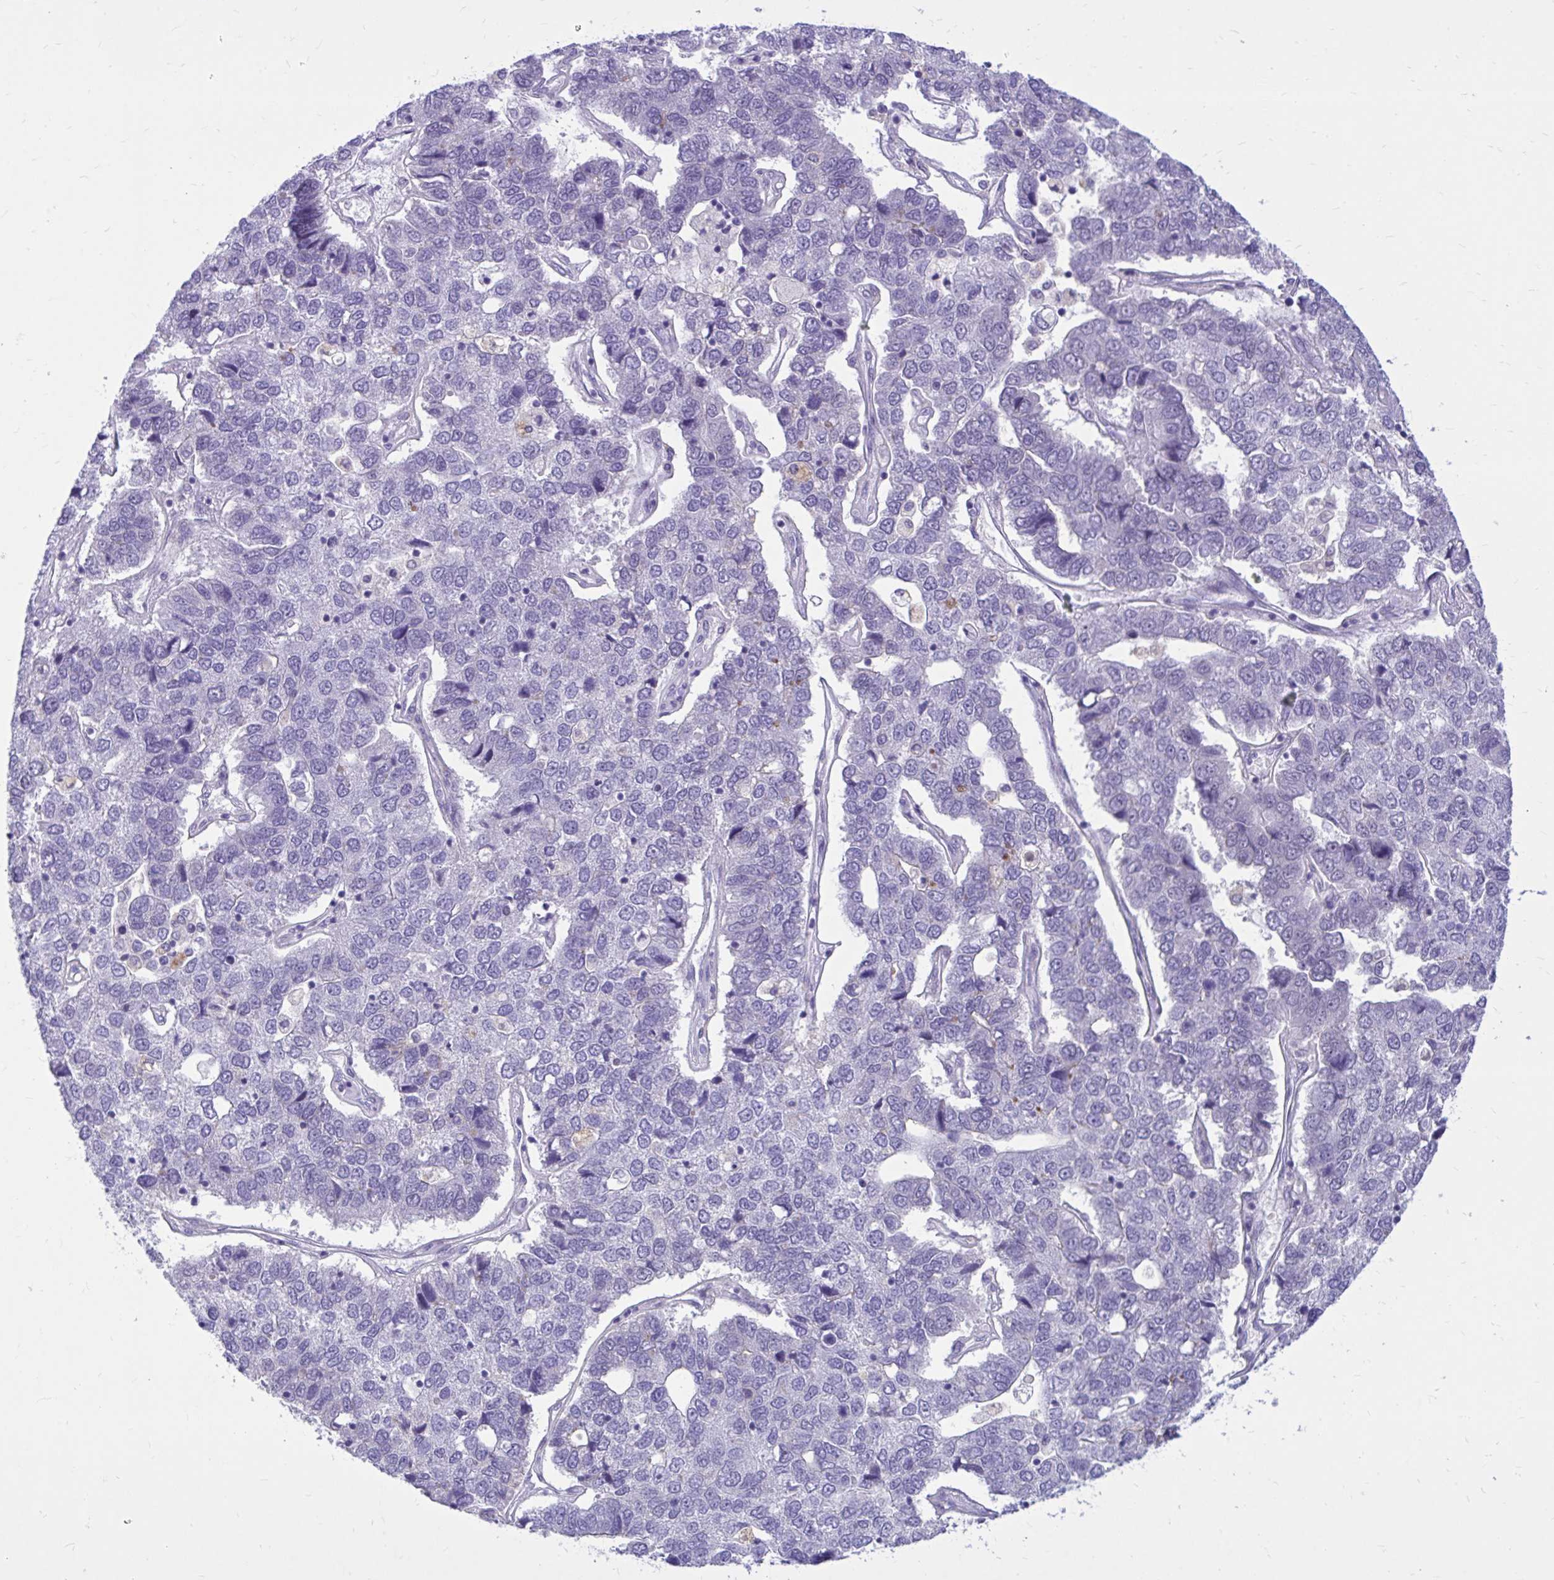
{"staining": {"intensity": "negative", "quantity": "none", "location": "none"}, "tissue": "pancreatic cancer", "cell_type": "Tumor cells", "image_type": "cancer", "snomed": [{"axis": "morphology", "description": "Adenocarcinoma, NOS"}, {"axis": "topography", "description": "Pancreas"}], "caption": "Human pancreatic cancer stained for a protein using IHC demonstrates no staining in tumor cells.", "gene": "ZBTB25", "patient": {"sex": "female", "age": 61}}